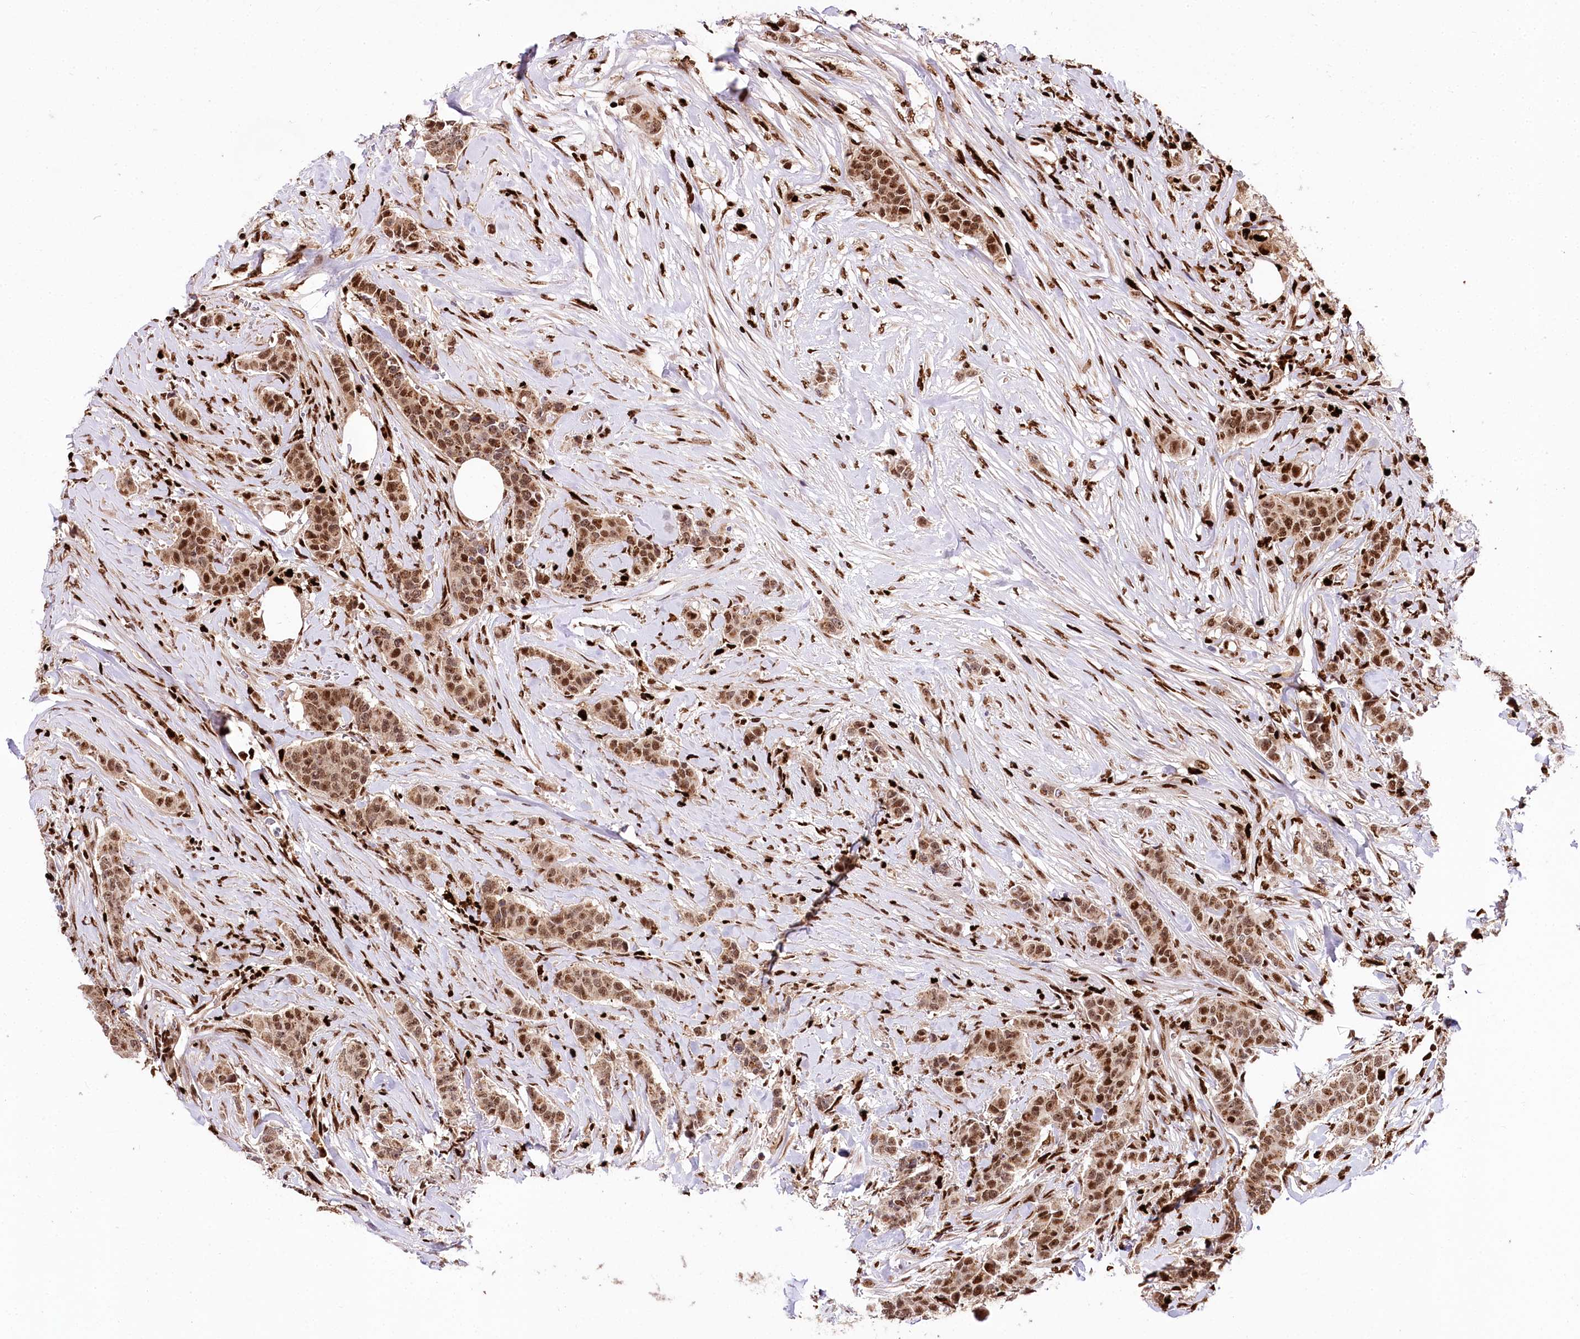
{"staining": {"intensity": "moderate", "quantity": ">75%", "location": "cytoplasmic/membranous,nuclear"}, "tissue": "breast cancer", "cell_type": "Tumor cells", "image_type": "cancer", "snomed": [{"axis": "morphology", "description": "Duct carcinoma"}, {"axis": "topography", "description": "Breast"}], "caption": "Immunohistochemistry (IHC) image of neoplastic tissue: human intraductal carcinoma (breast) stained using immunohistochemistry displays medium levels of moderate protein expression localized specifically in the cytoplasmic/membranous and nuclear of tumor cells, appearing as a cytoplasmic/membranous and nuclear brown color.", "gene": "FIGN", "patient": {"sex": "female", "age": 40}}